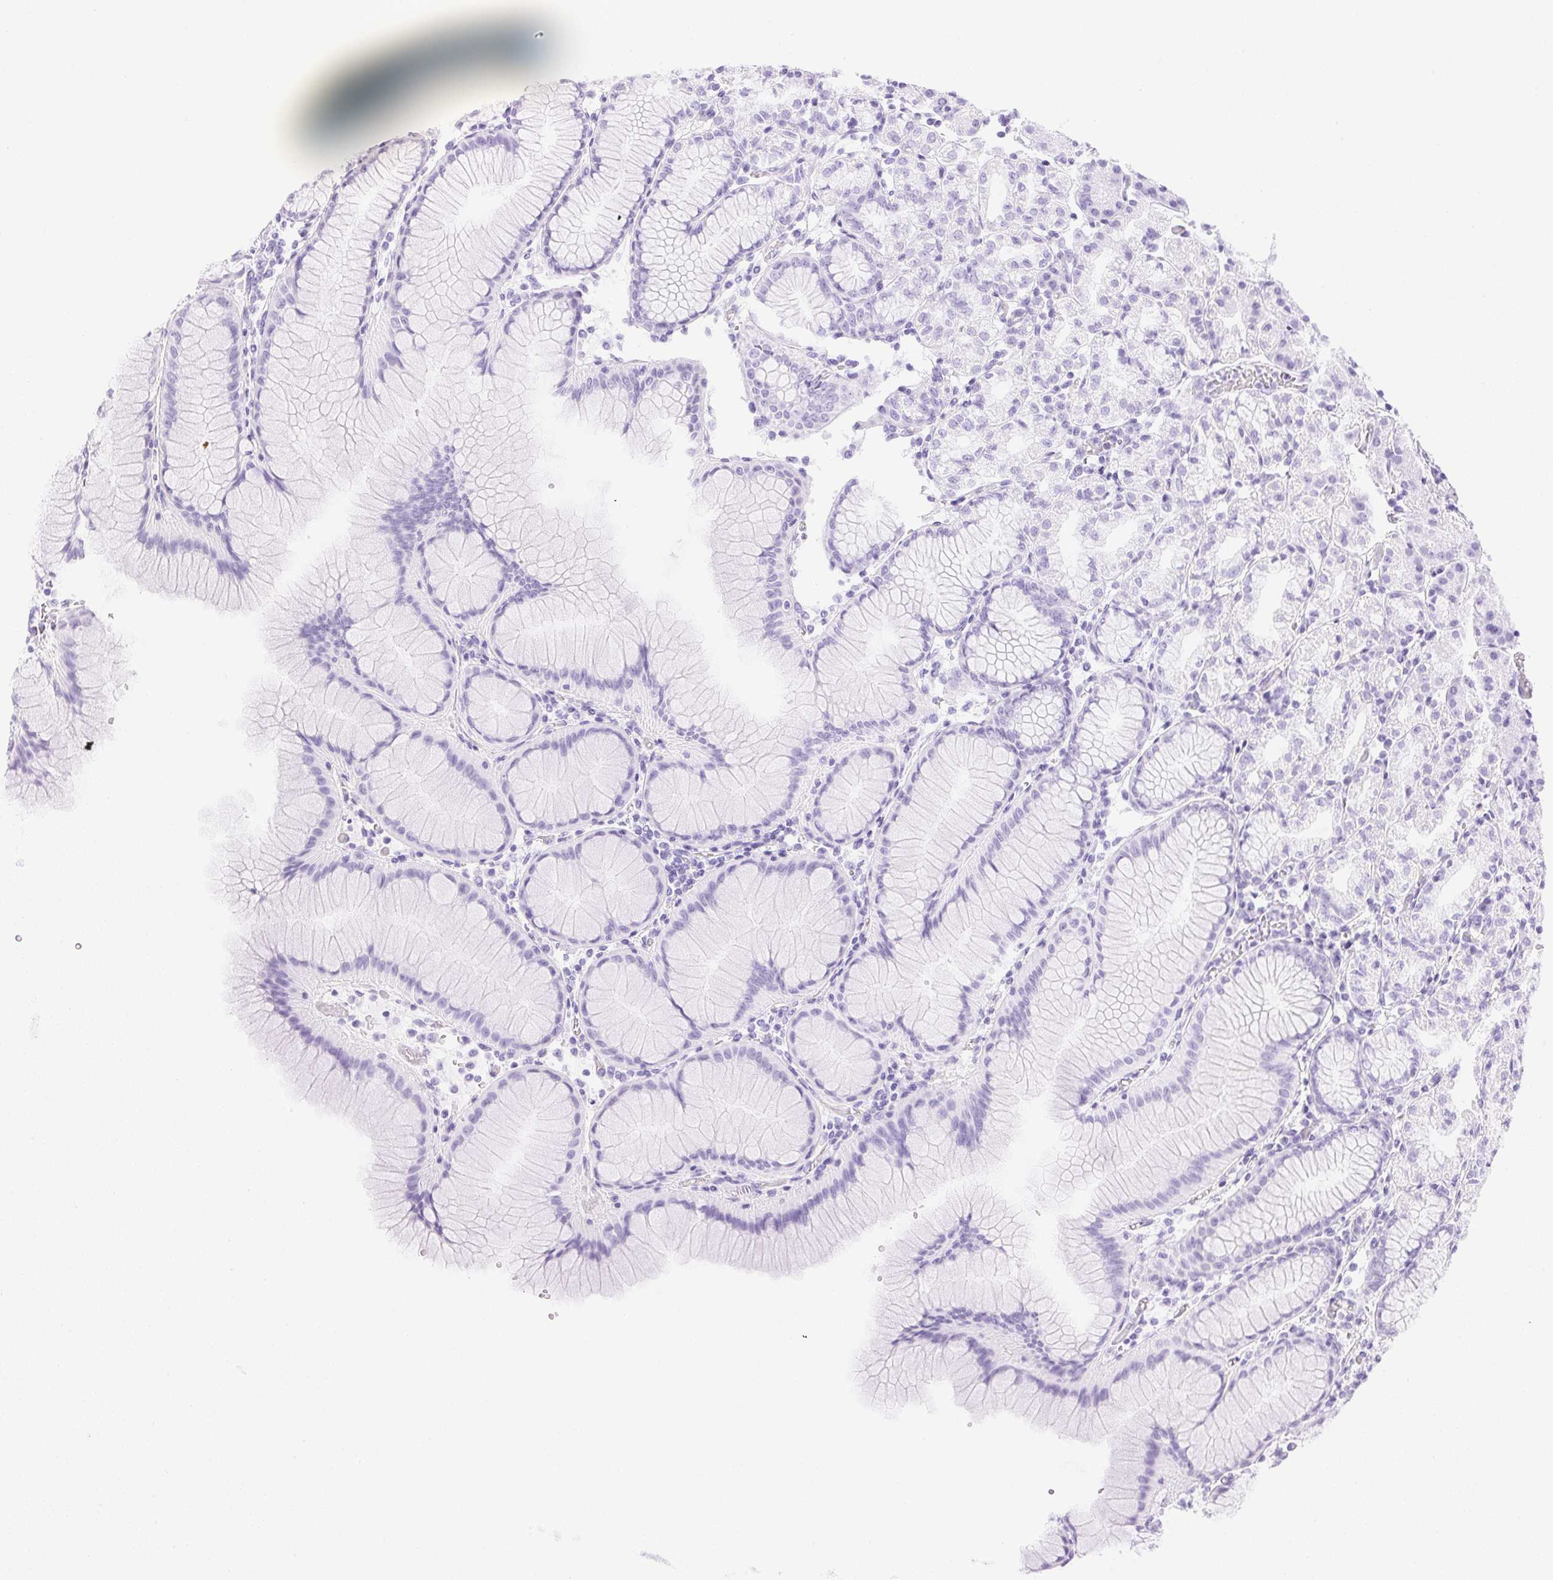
{"staining": {"intensity": "negative", "quantity": "none", "location": "none"}, "tissue": "stomach", "cell_type": "Glandular cells", "image_type": "normal", "snomed": [{"axis": "morphology", "description": "Normal tissue, NOS"}, {"axis": "topography", "description": "Stomach"}], "caption": "Glandular cells are negative for brown protein staining in normal stomach. Brightfield microscopy of IHC stained with DAB (brown) and hematoxylin (blue), captured at high magnification.", "gene": "ATP6V1G3", "patient": {"sex": "female", "age": 57}}